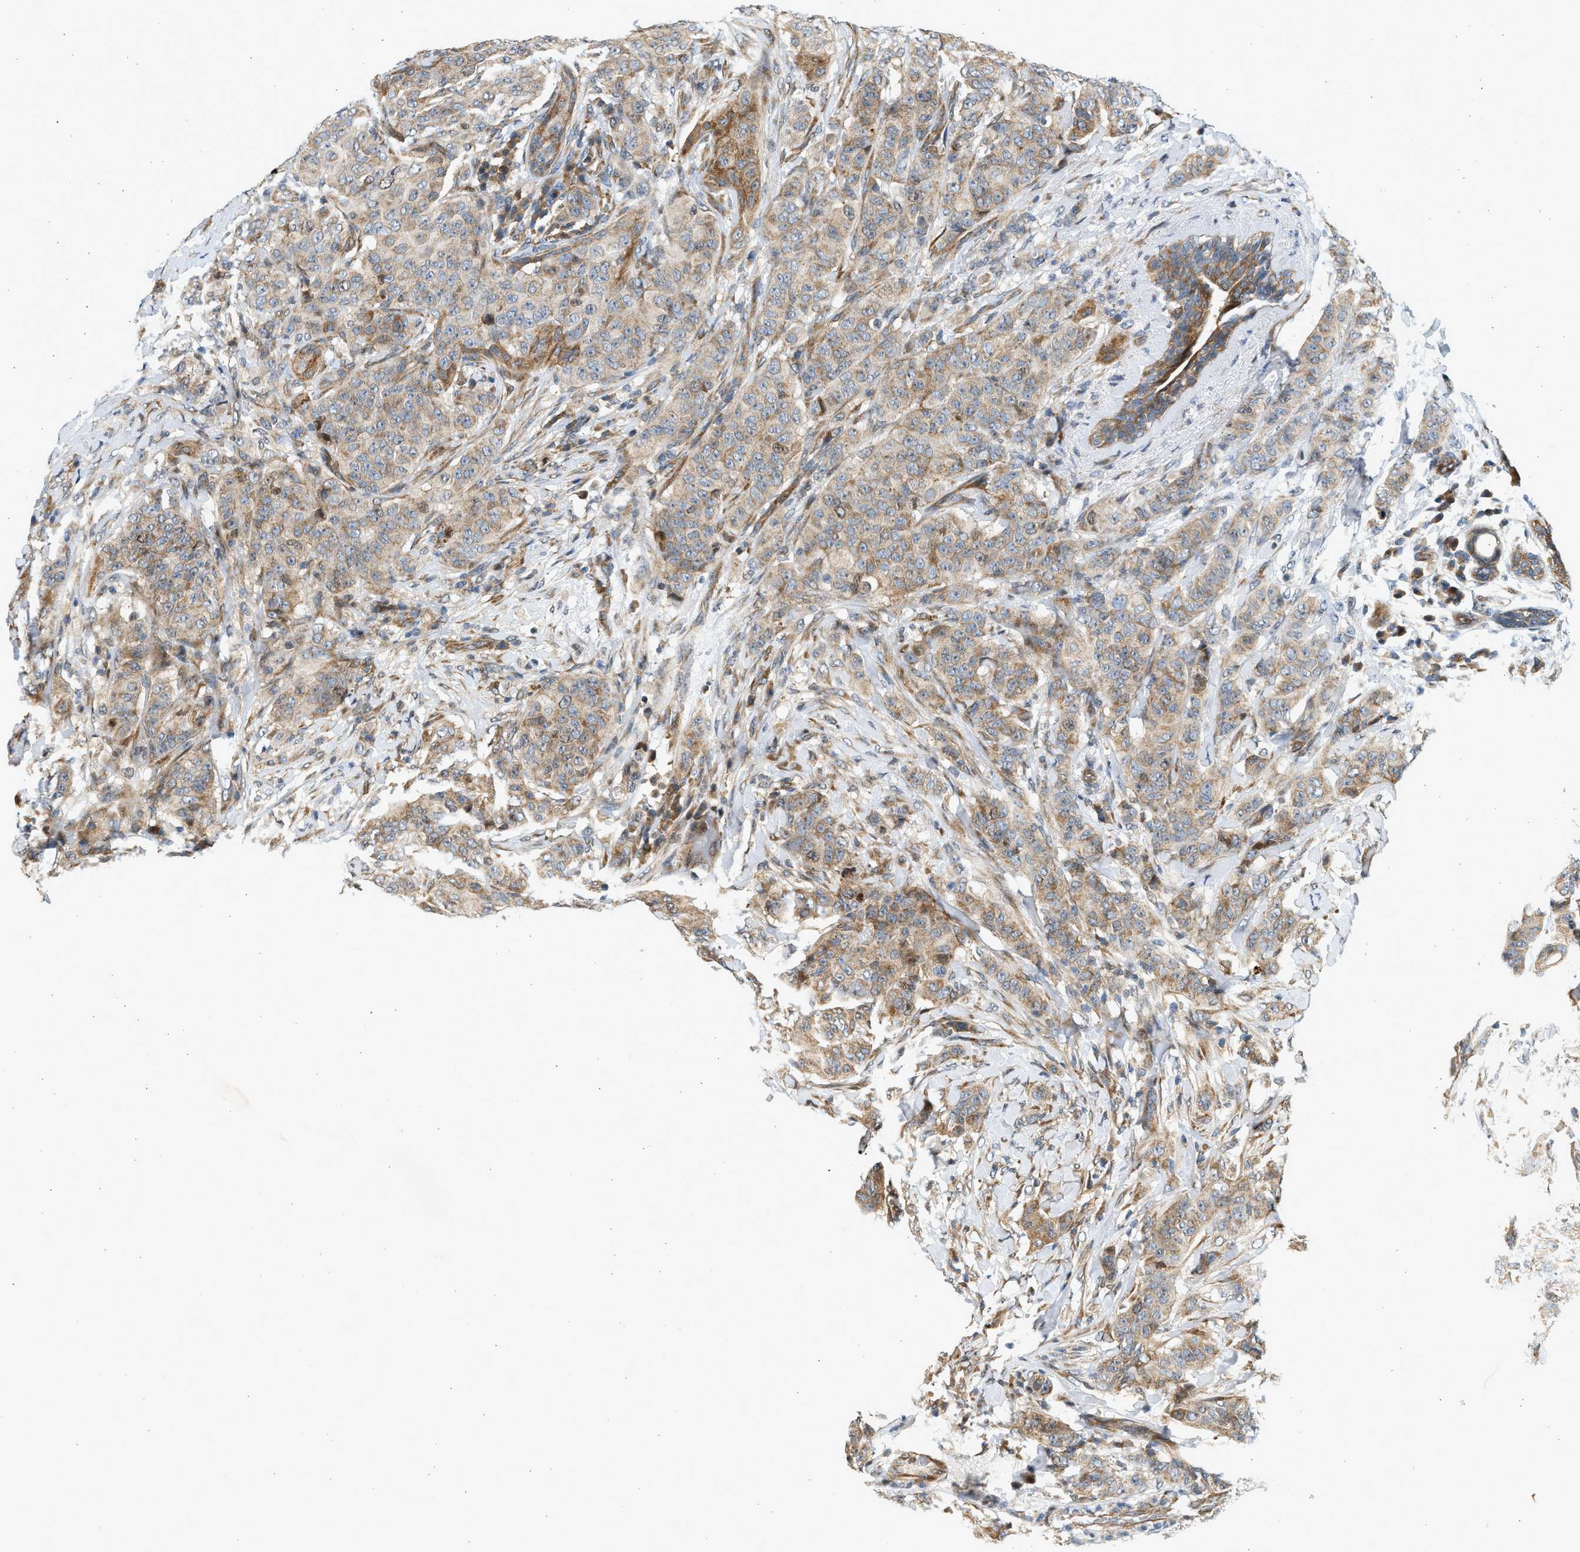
{"staining": {"intensity": "weak", "quantity": ">75%", "location": "cytoplasmic/membranous"}, "tissue": "breast cancer", "cell_type": "Tumor cells", "image_type": "cancer", "snomed": [{"axis": "morphology", "description": "Normal tissue, NOS"}, {"axis": "morphology", "description": "Duct carcinoma"}, {"axis": "topography", "description": "Breast"}], "caption": "A low amount of weak cytoplasmic/membranous positivity is present in approximately >75% of tumor cells in invasive ductal carcinoma (breast) tissue.", "gene": "NRSN2", "patient": {"sex": "female", "age": 40}}